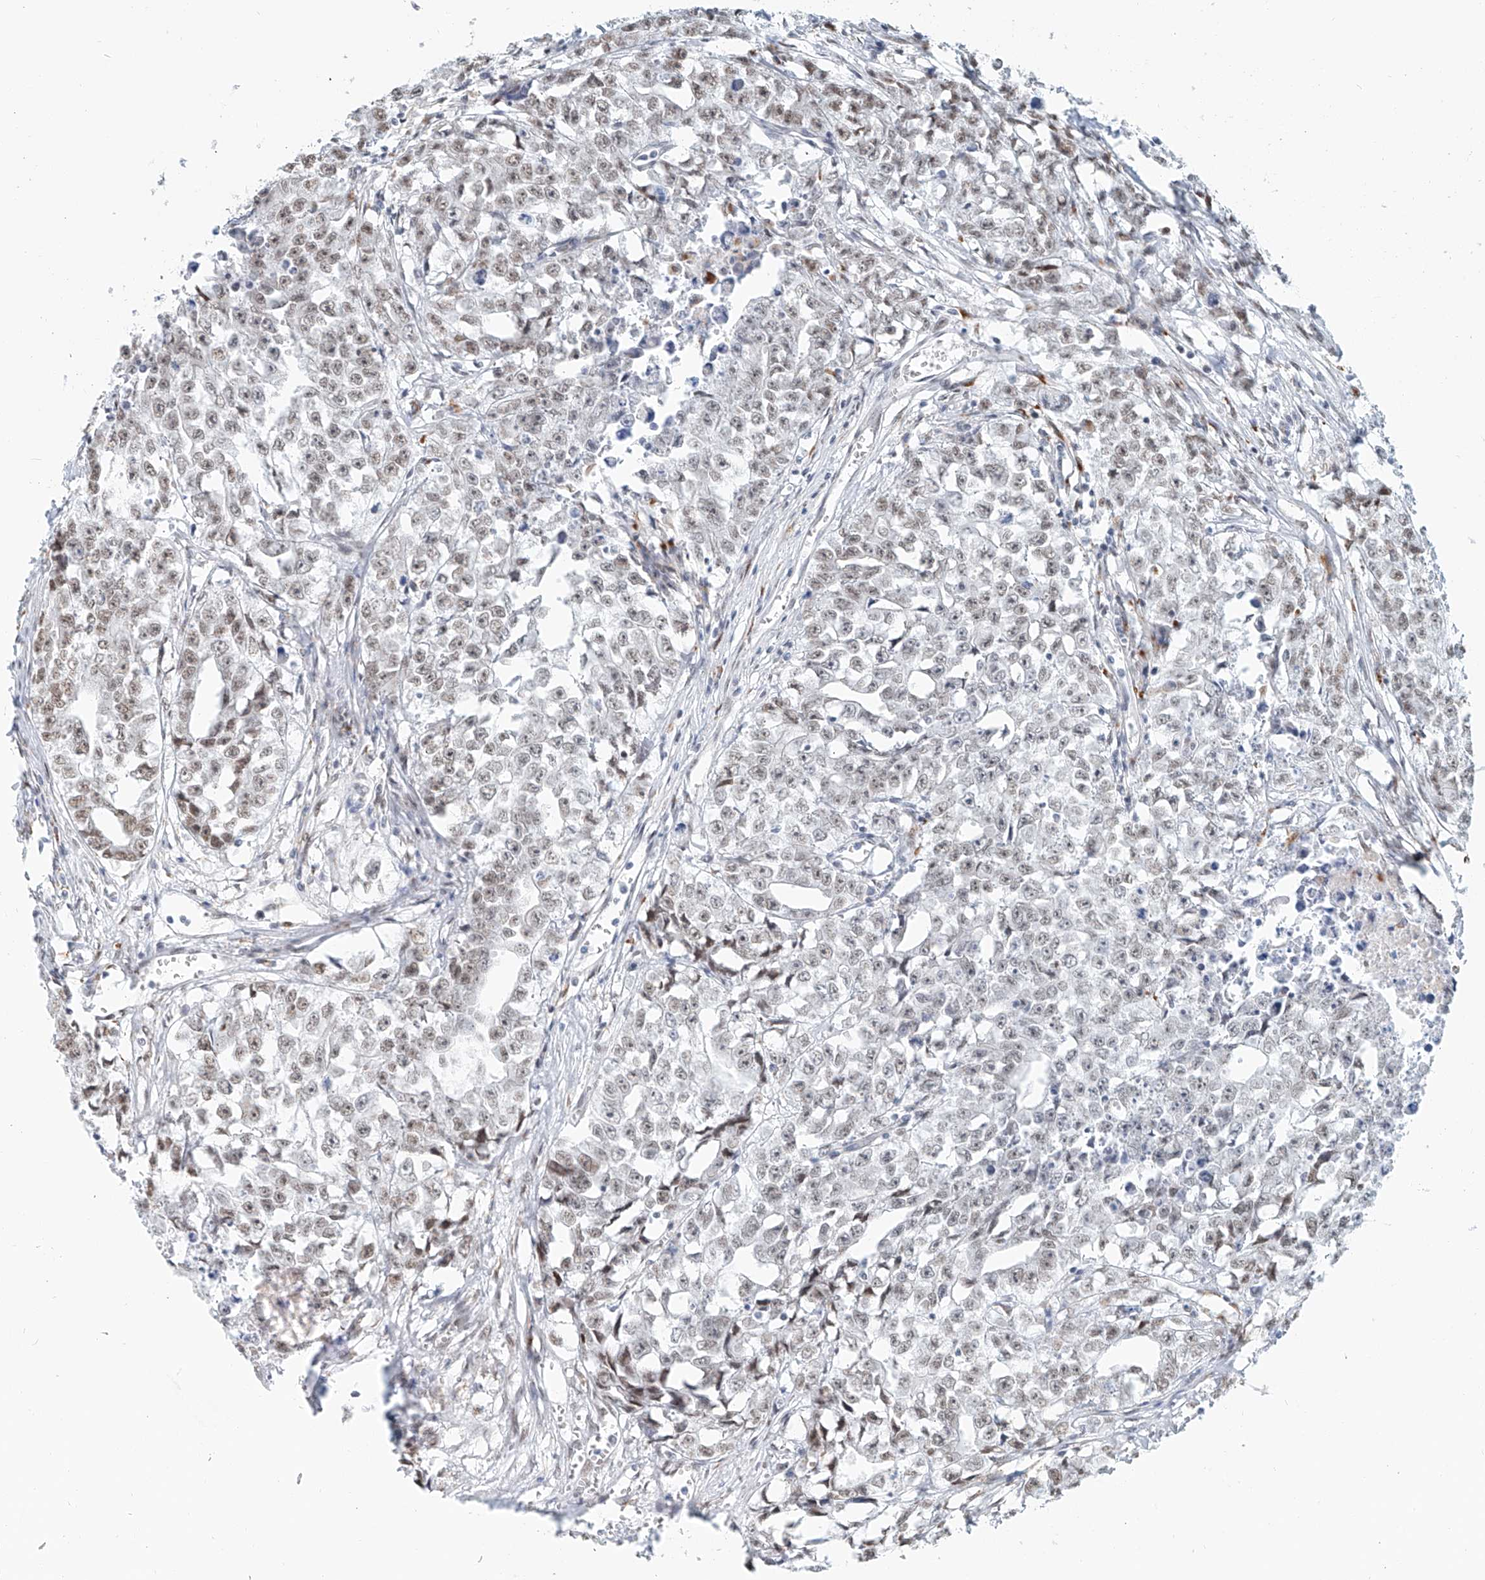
{"staining": {"intensity": "weak", "quantity": "25%-75%", "location": "nuclear"}, "tissue": "testis cancer", "cell_type": "Tumor cells", "image_type": "cancer", "snomed": [{"axis": "morphology", "description": "Seminoma, NOS"}, {"axis": "morphology", "description": "Carcinoma, Embryonal, NOS"}, {"axis": "topography", "description": "Testis"}], "caption": "This photomicrograph demonstrates testis cancer stained with immunohistochemistry to label a protein in brown. The nuclear of tumor cells show weak positivity for the protein. Nuclei are counter-stained blue.", "gene": "SASH1", "patient": {"sex": "male", "age": 43}}